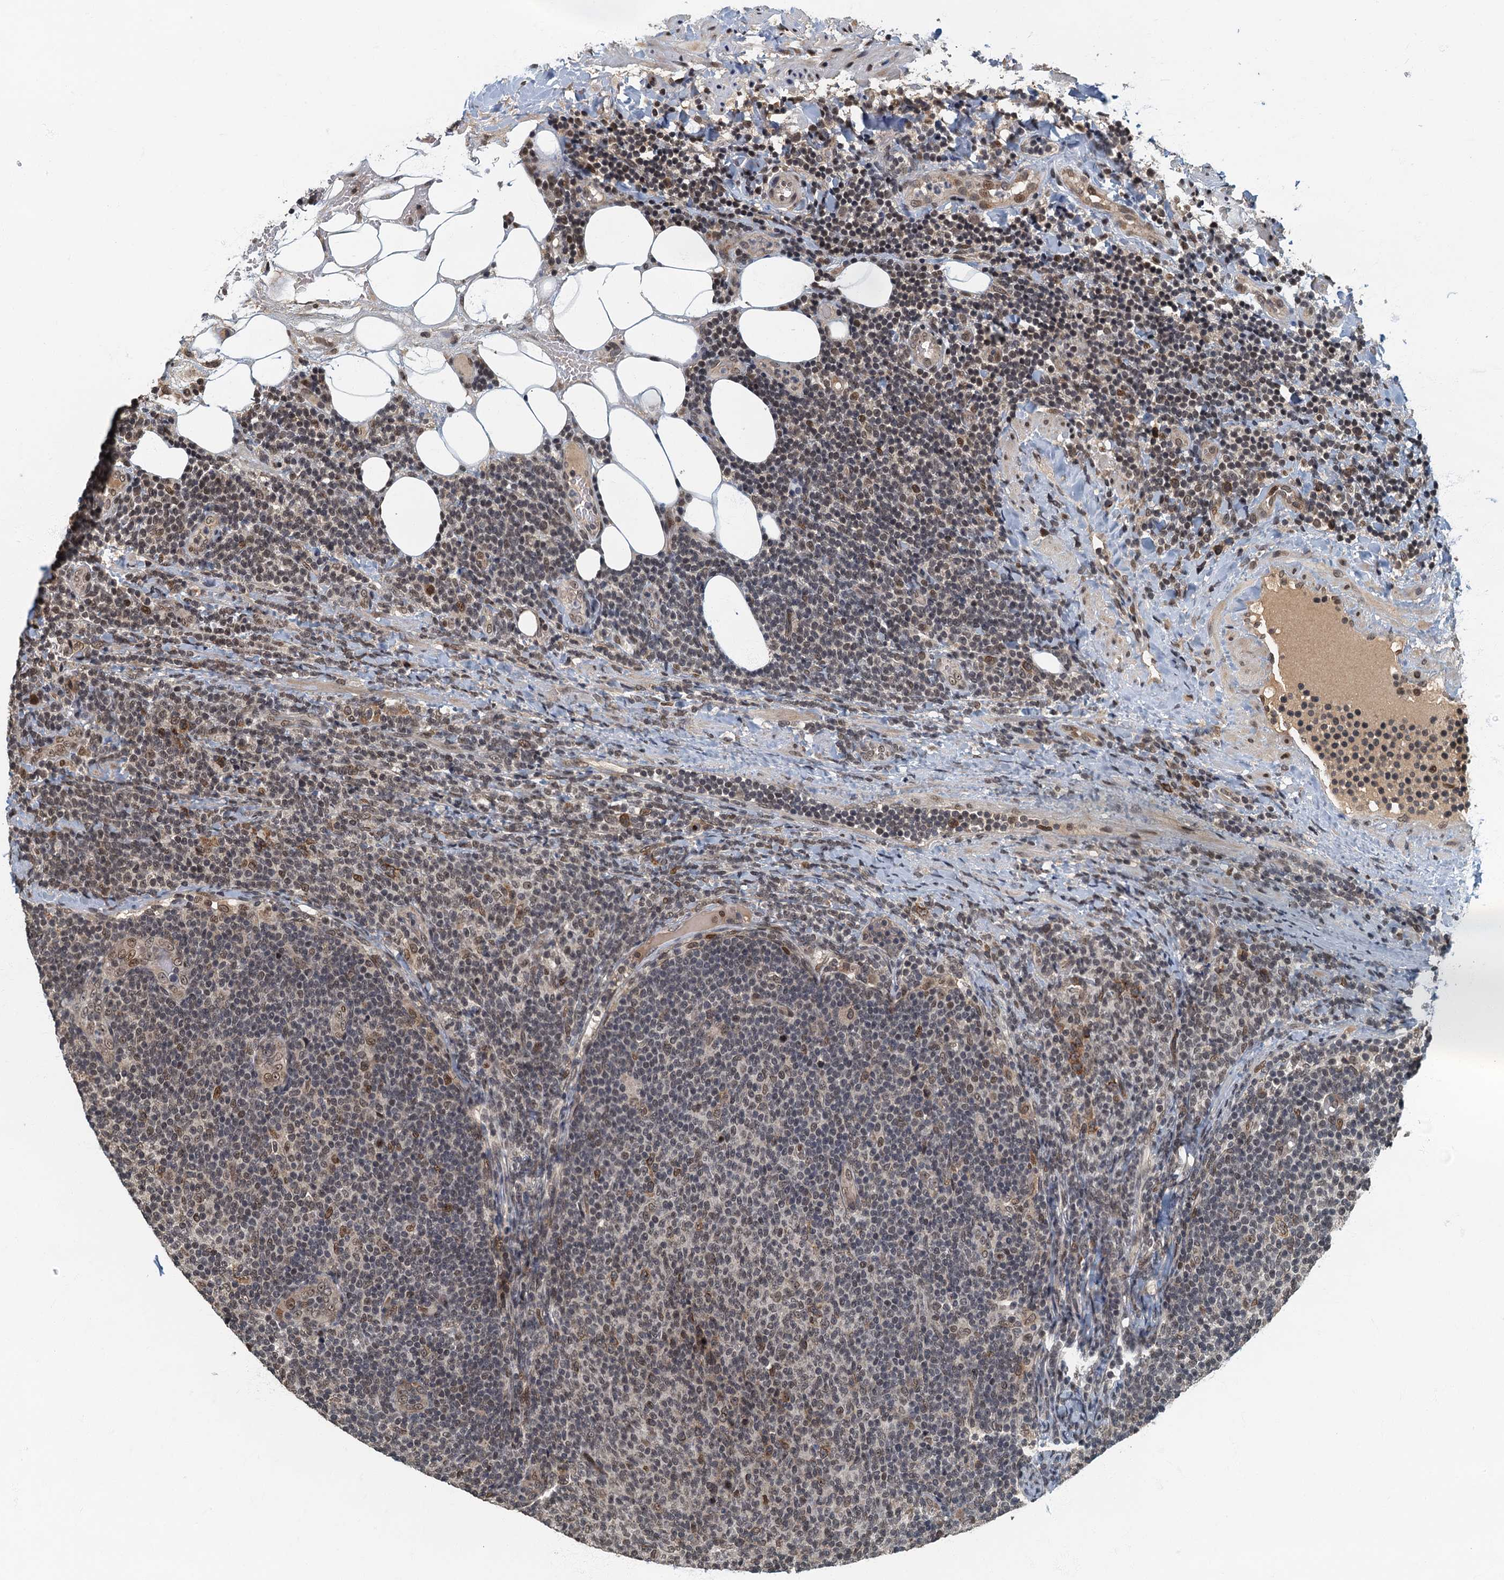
{"staining": {"intensity": "moderate", "quantity": "<25%", "location": "nuclear"}, "tissue": "lymphoma", "cell_type": "Tumor cells", "image_type": "cancer", "snomed": [{"axis": "morphology", "description": "Malignant lymphoma, non-Hodgkin's type, Low grade"}, {"axis": "topography", "description": "Lymph node"}], "caption": "Immunohistochemistry (IHC) histopathology image of human malignant lymphoma, non-Hodgkin's type (low-grade) stained for a protein (brown), which exhibits low levels of moderate nuclear positivity in about <25% of tumor cells.", "gene": "CKAP2L", "patient": {"sex": "male", "age": 66}}